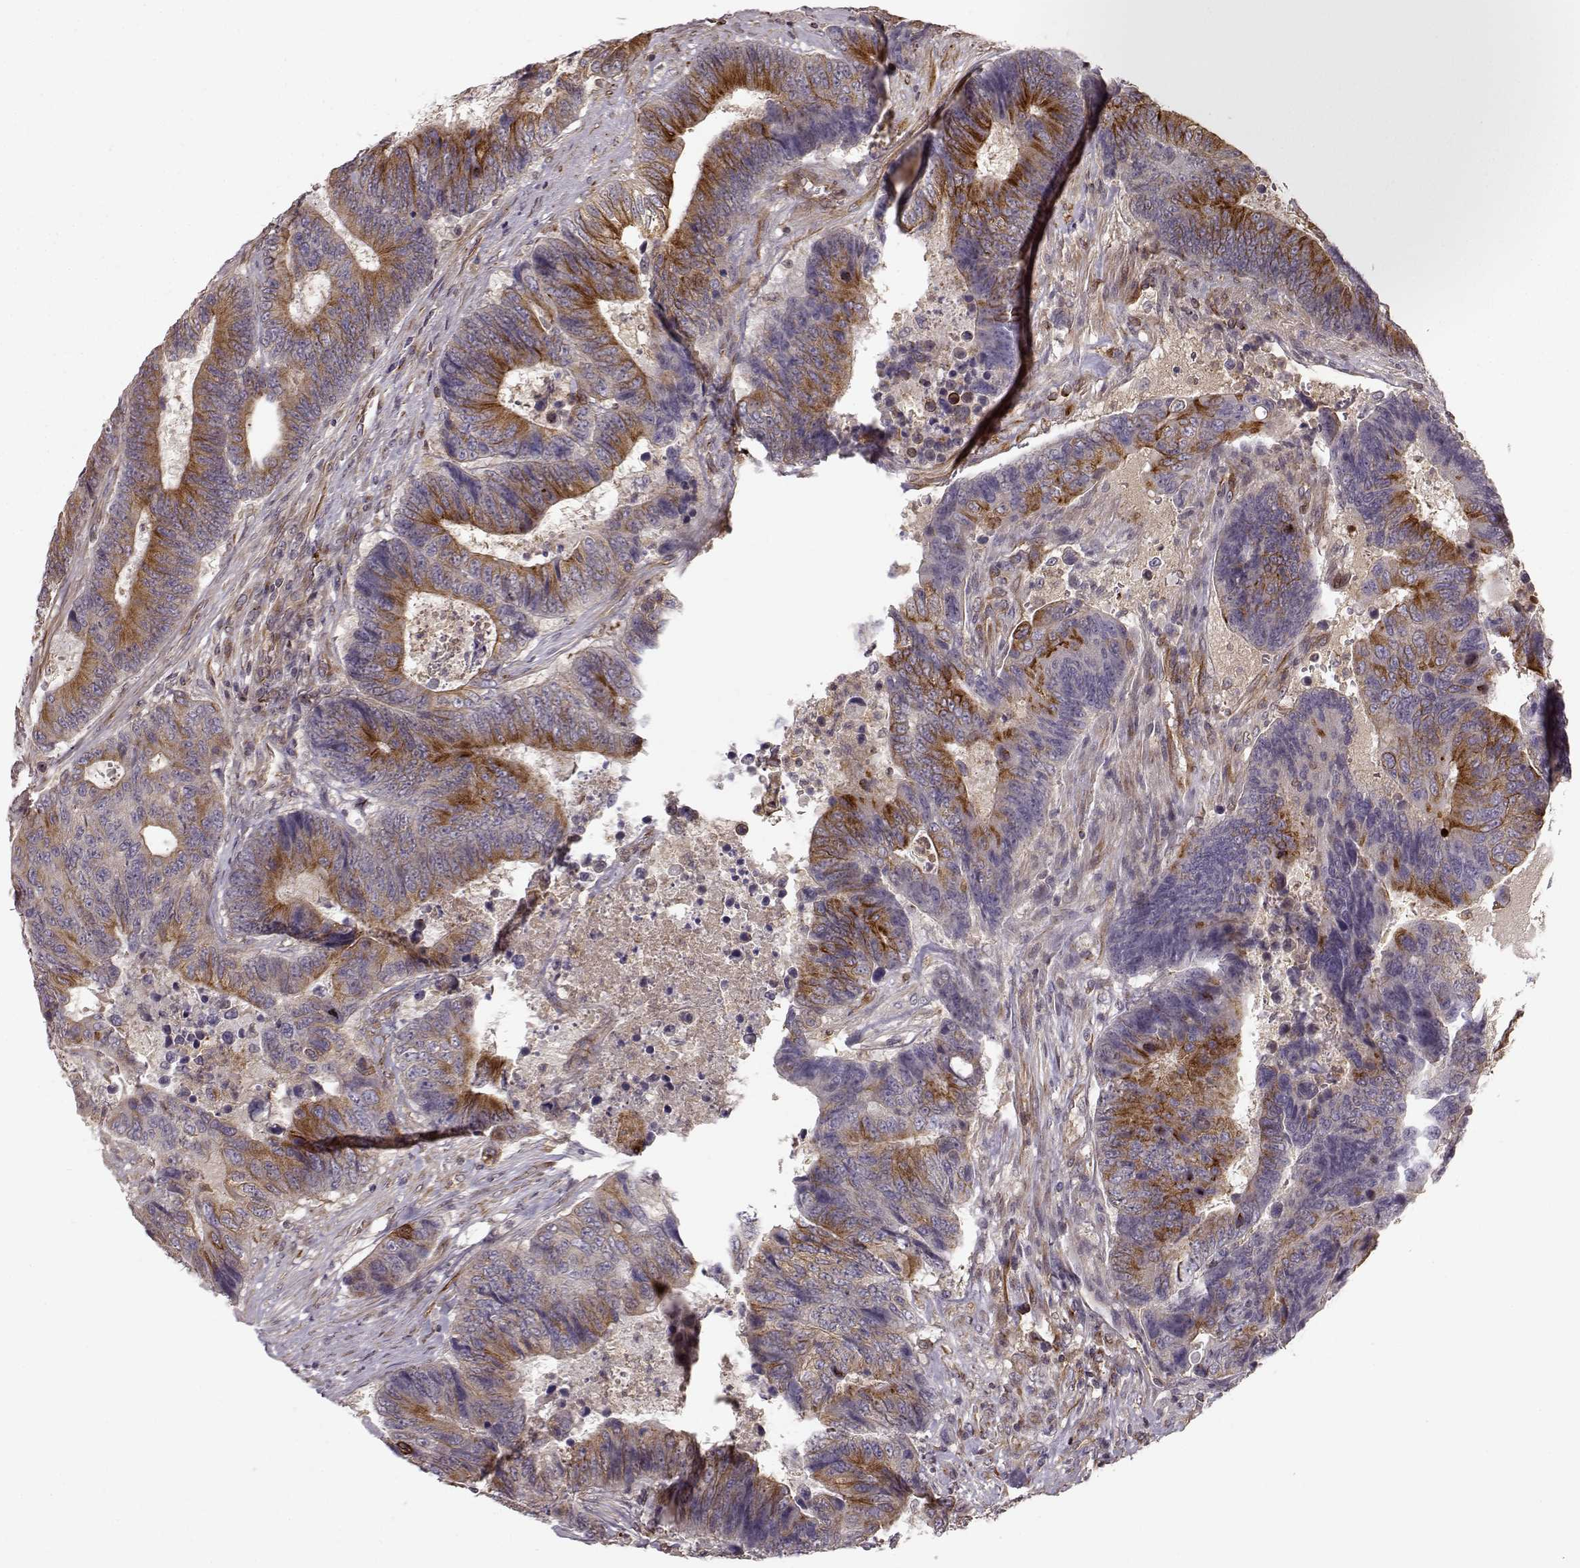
{"staining": {"intensity": "moderate", "quantity": "25%-75%", "location": "cytoplasmic/membranous"}, "tissue": "colorectal cancer", "cell_type": "Tumor cells", "image_type": "cancer", "snomed": [{"axis": "morphology", "description": "Adenocarcinoma, NOS"}, {"axis": "topography", "description": "Colon"}], "caption": "IHC photomicrograph of neoplastic tissue: human colorectal adenocarcinoma stained using immunohistochemistry reveals medium levels of moderate protein expression localized specifically in the cytoplasmic/membranous of tumor cells, appearing as a cytoplasmic/membranous brown color.", "gene": "MTR", "patient": {"sex": "female", "age": 48}}